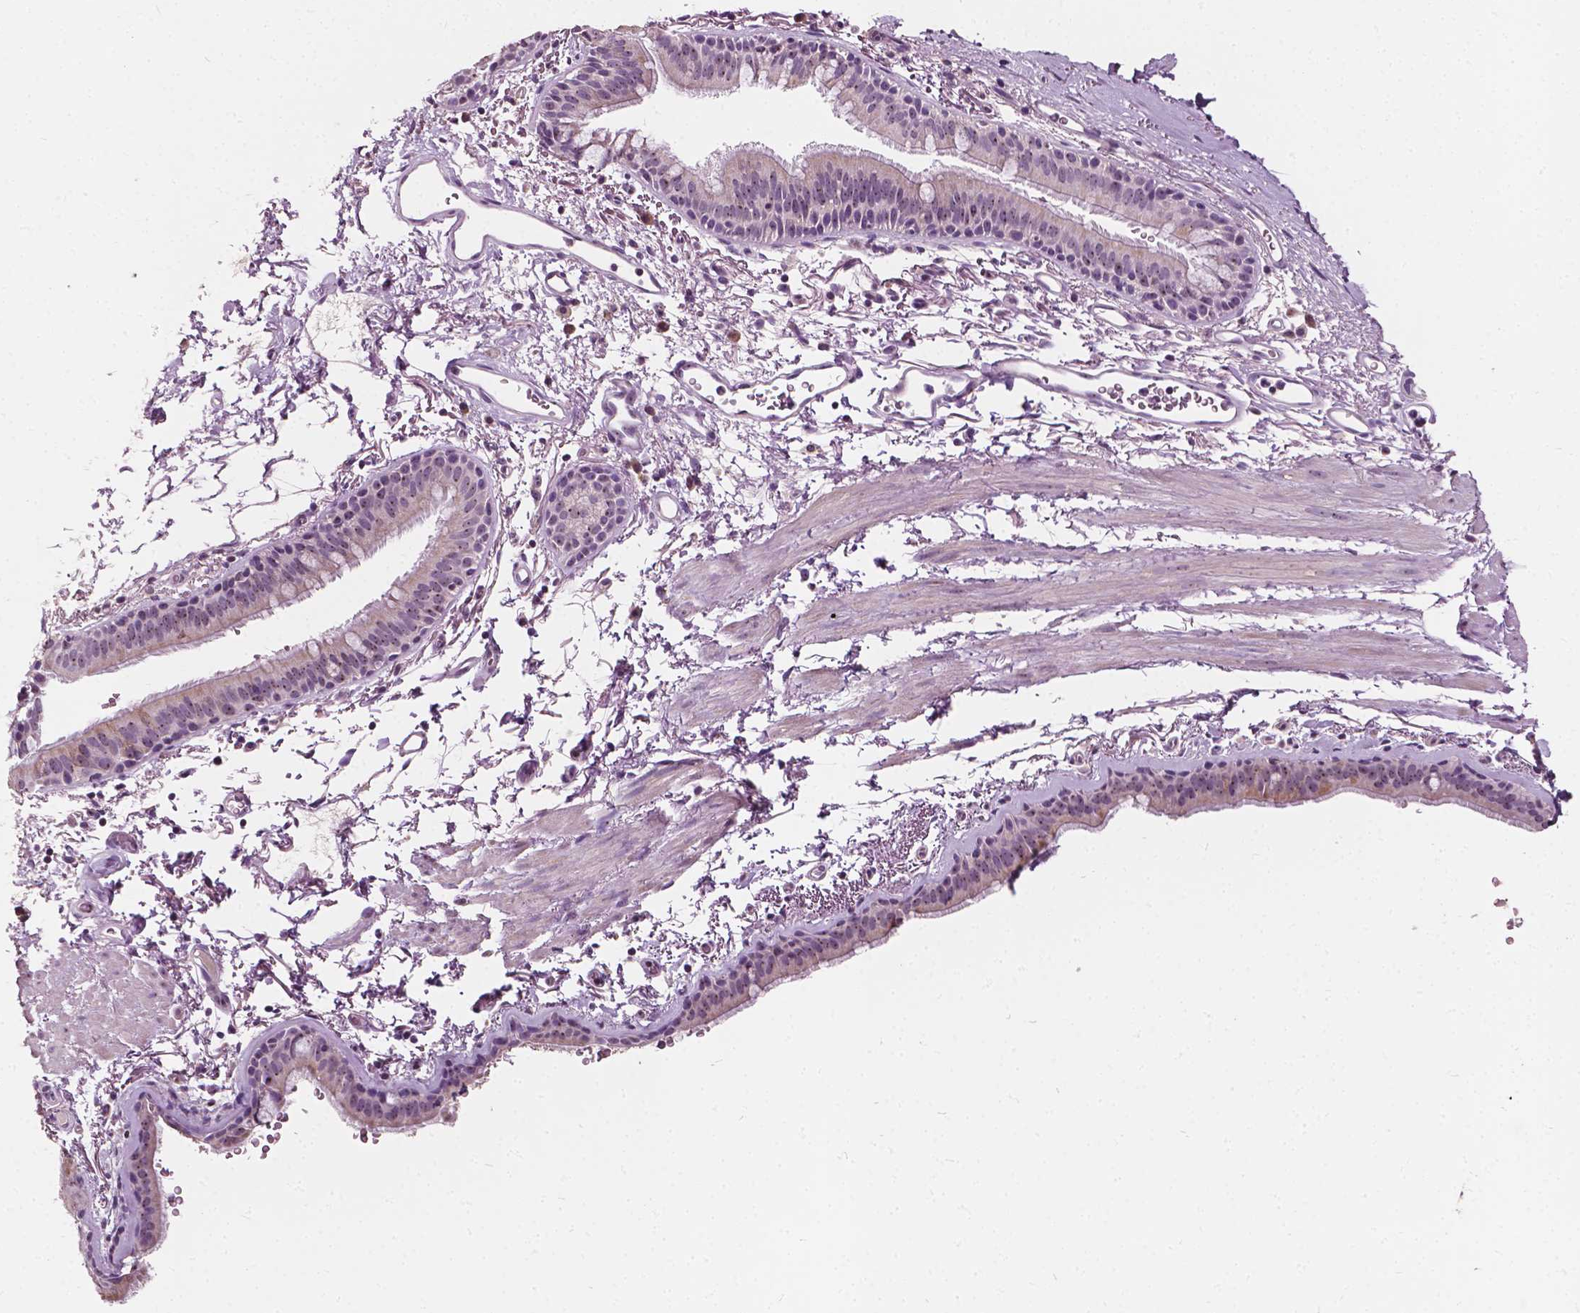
{"staining": {"intensity": "moderate", "quantity": "25%-75%", "location": "nuclear"}, "tissue": "bronchus", "cell_type": "Respiratory epithelial cells", "image_type": "normal", "snomed": [{"axis": "morphology", "description": "Normal tissue, NOS"}, {"axis": "topography", "description": "Lymph node"}, {"axis": "topography", "description": "Bronchus"}], "caption": "Immunohistochemical staining of unremarkable bronchus reveals medium levels of moderate nuclear expression in about 25%-75% of respiratory epithelial cells. (IHC, brightfield microscopy, high magnification).", "gene": "ODF3L2", "patient": {"sex": "female", "age": 70}}